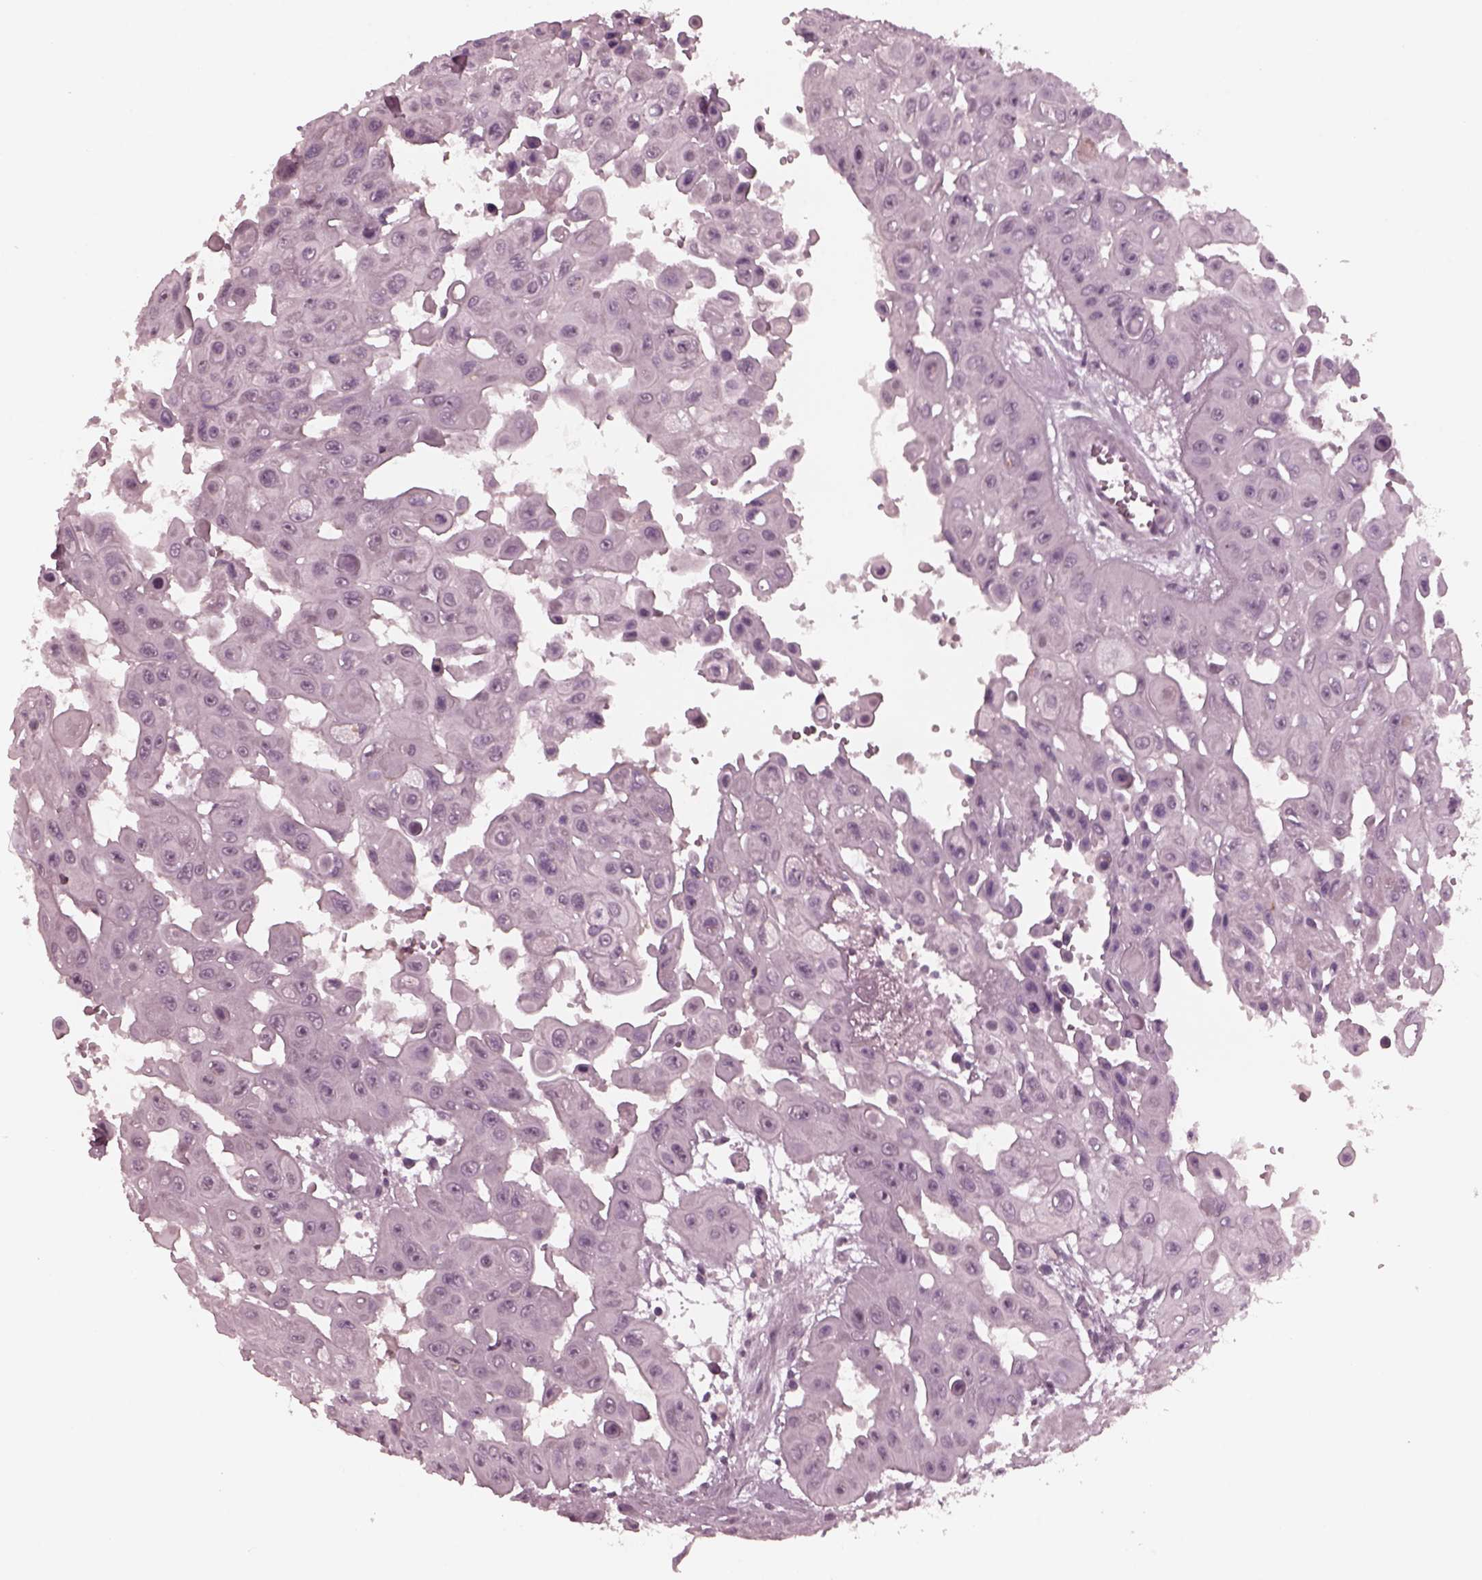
{"staining": {"intensity": "negative", "quantity": "none", "location": "none"}, "tissue": "head and neck cancer", "cell_type": "Tumor cells", "image_type": "cancer", "snomed": [{"axis": "morphology", "description": "Adenocarcinoma, NOS"}, {"axis": "topography", "description": "Head-Neck"}], "caption": "A histopathology image of human head and neck cancer is negative for staining in tumor cells. (DAB (3,3'-diaminobenzidine) immunohistochemistry (IHC), high magnification).", "gene": "YY2", "patient": {"sex": "male", "age": 73}}